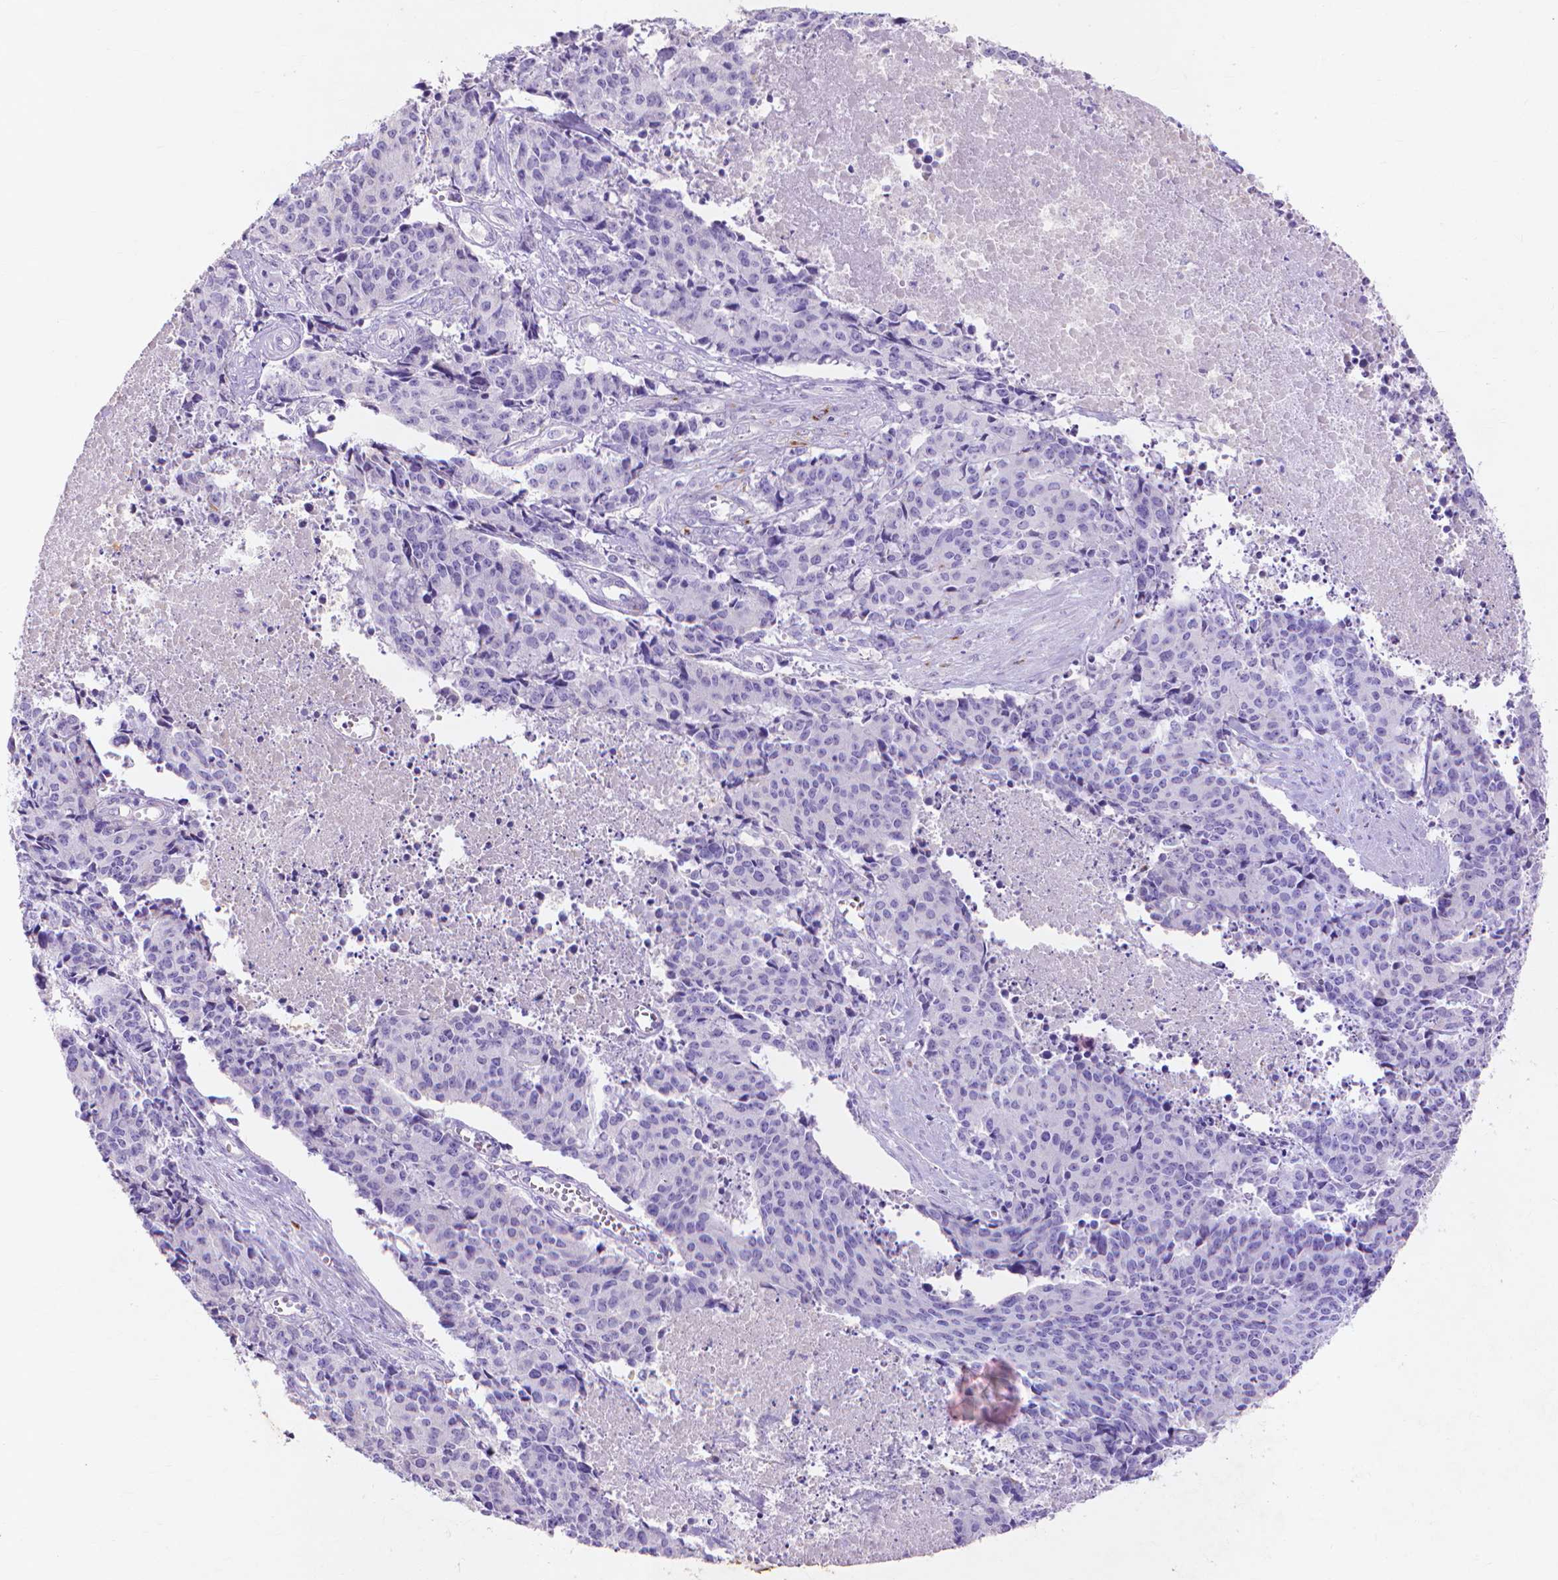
{"staining": {"intensity": "negative", "quantity": "none", "location": "none"}, "tissue": "cervical cancer", "cell_type": "Tumor cells", "image_type": "cancer", "snomed": [{"axis": "morphology", "description": "Squamous cell carcinoma, NOS"}, {"axis": "topography", "description": "Cervix"}], "caption": "Cervical squamous cell carcinoma was stained to show a protein in brown. There is no significant expression in tumor cells.", "gene": "MMP11", "patient": {"sex": "female", "age": 28}}